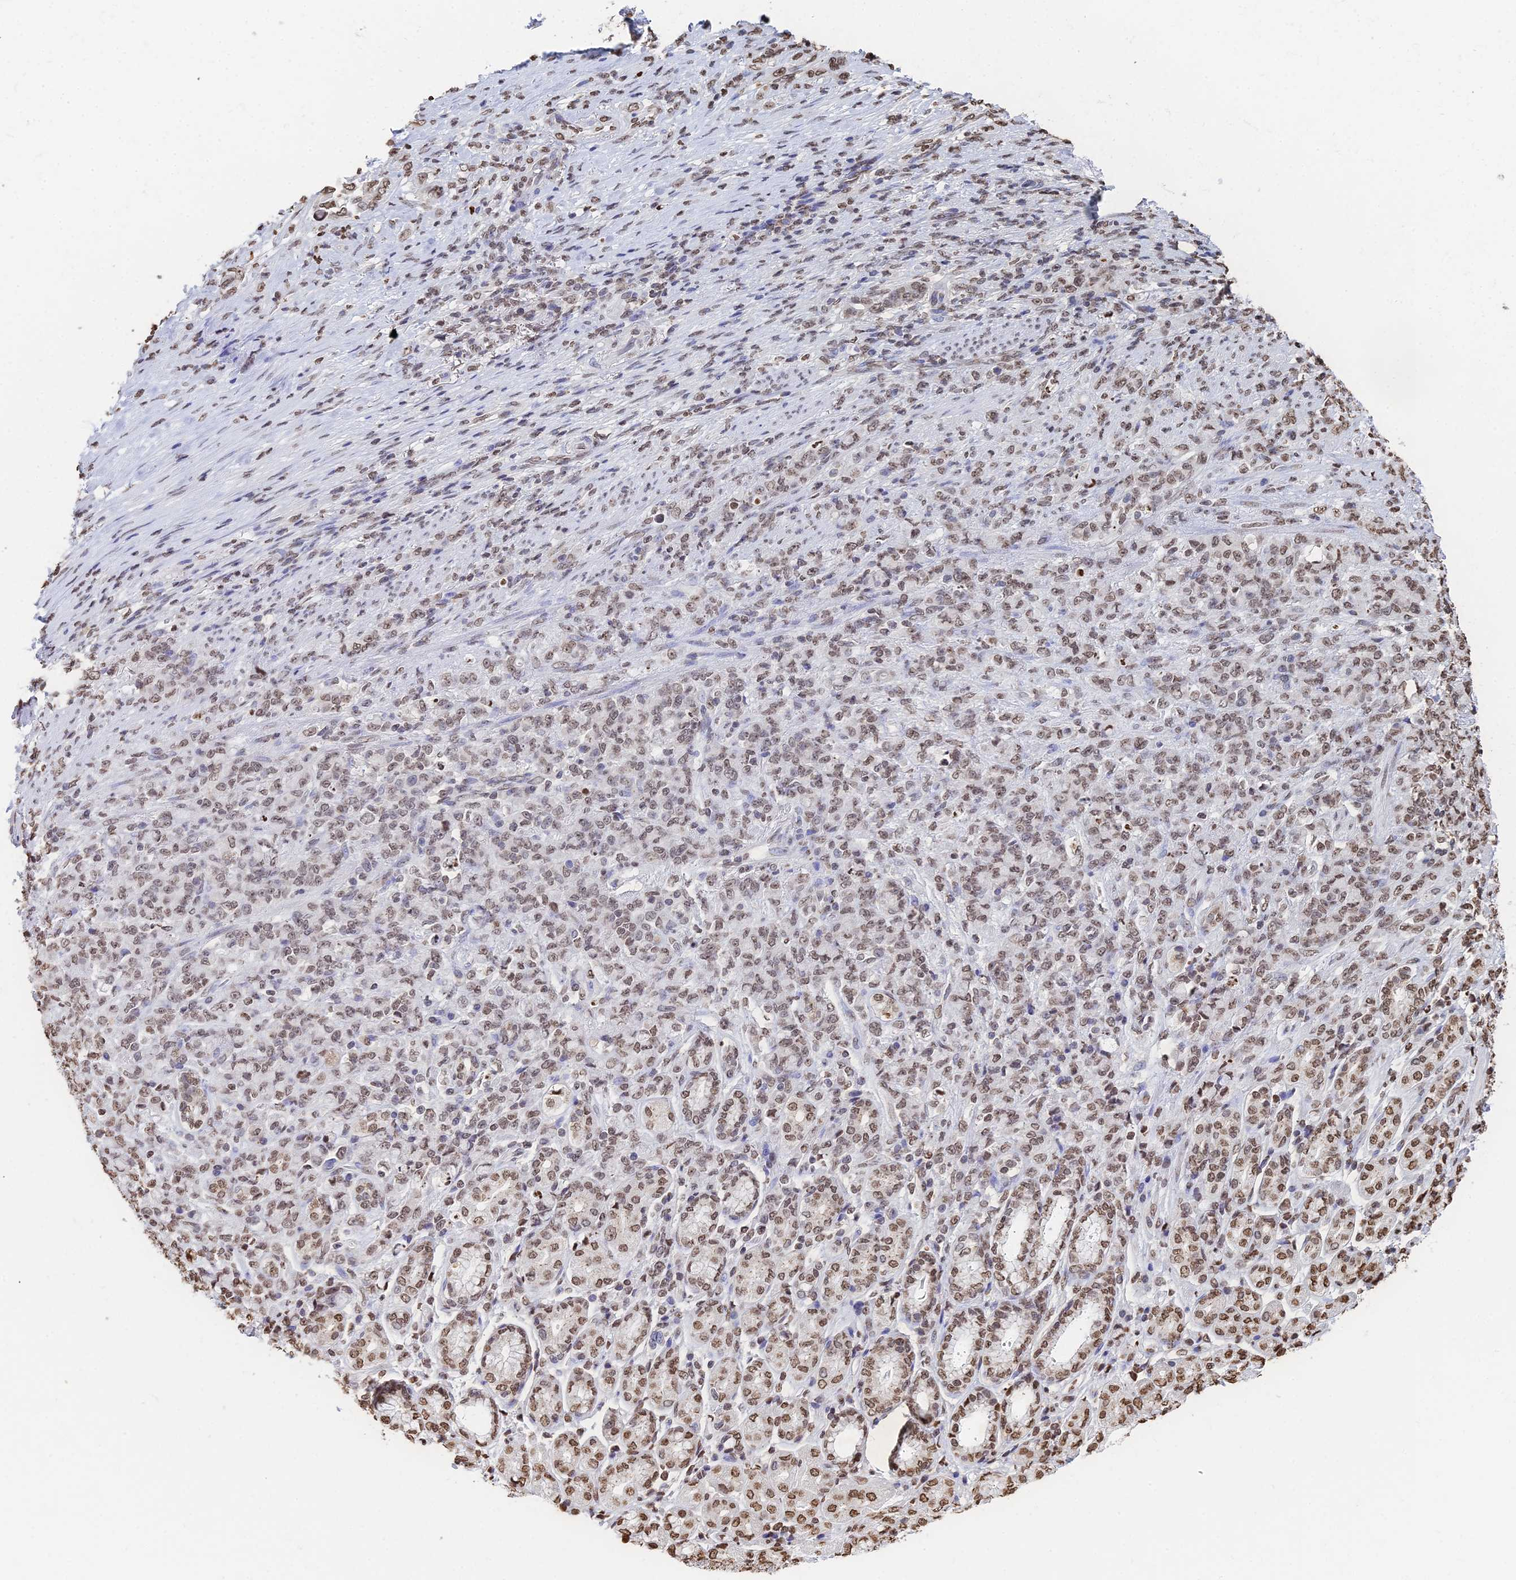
{"staining": {"intensity": "moderate", "quantity": ">75%", "location": "nuclear"}, "tissue": "stomach cancer", "cell_type": "Tumor cells", "image_type": "cancer", "snomed": [{"axis": "morphology", "description": "Adenocarcinoma, NOS"}, {"axis": "topography", "description": "Stomach"}], "caption": "There is medium levels of moderate nuclear expression in tumor cells of stomach cancer (adenocarcinoma), as demonstrated by immunohistochemical staining (brown color).", "gene": "GBP3", "patient": {"sex": "female", "age": 79}}